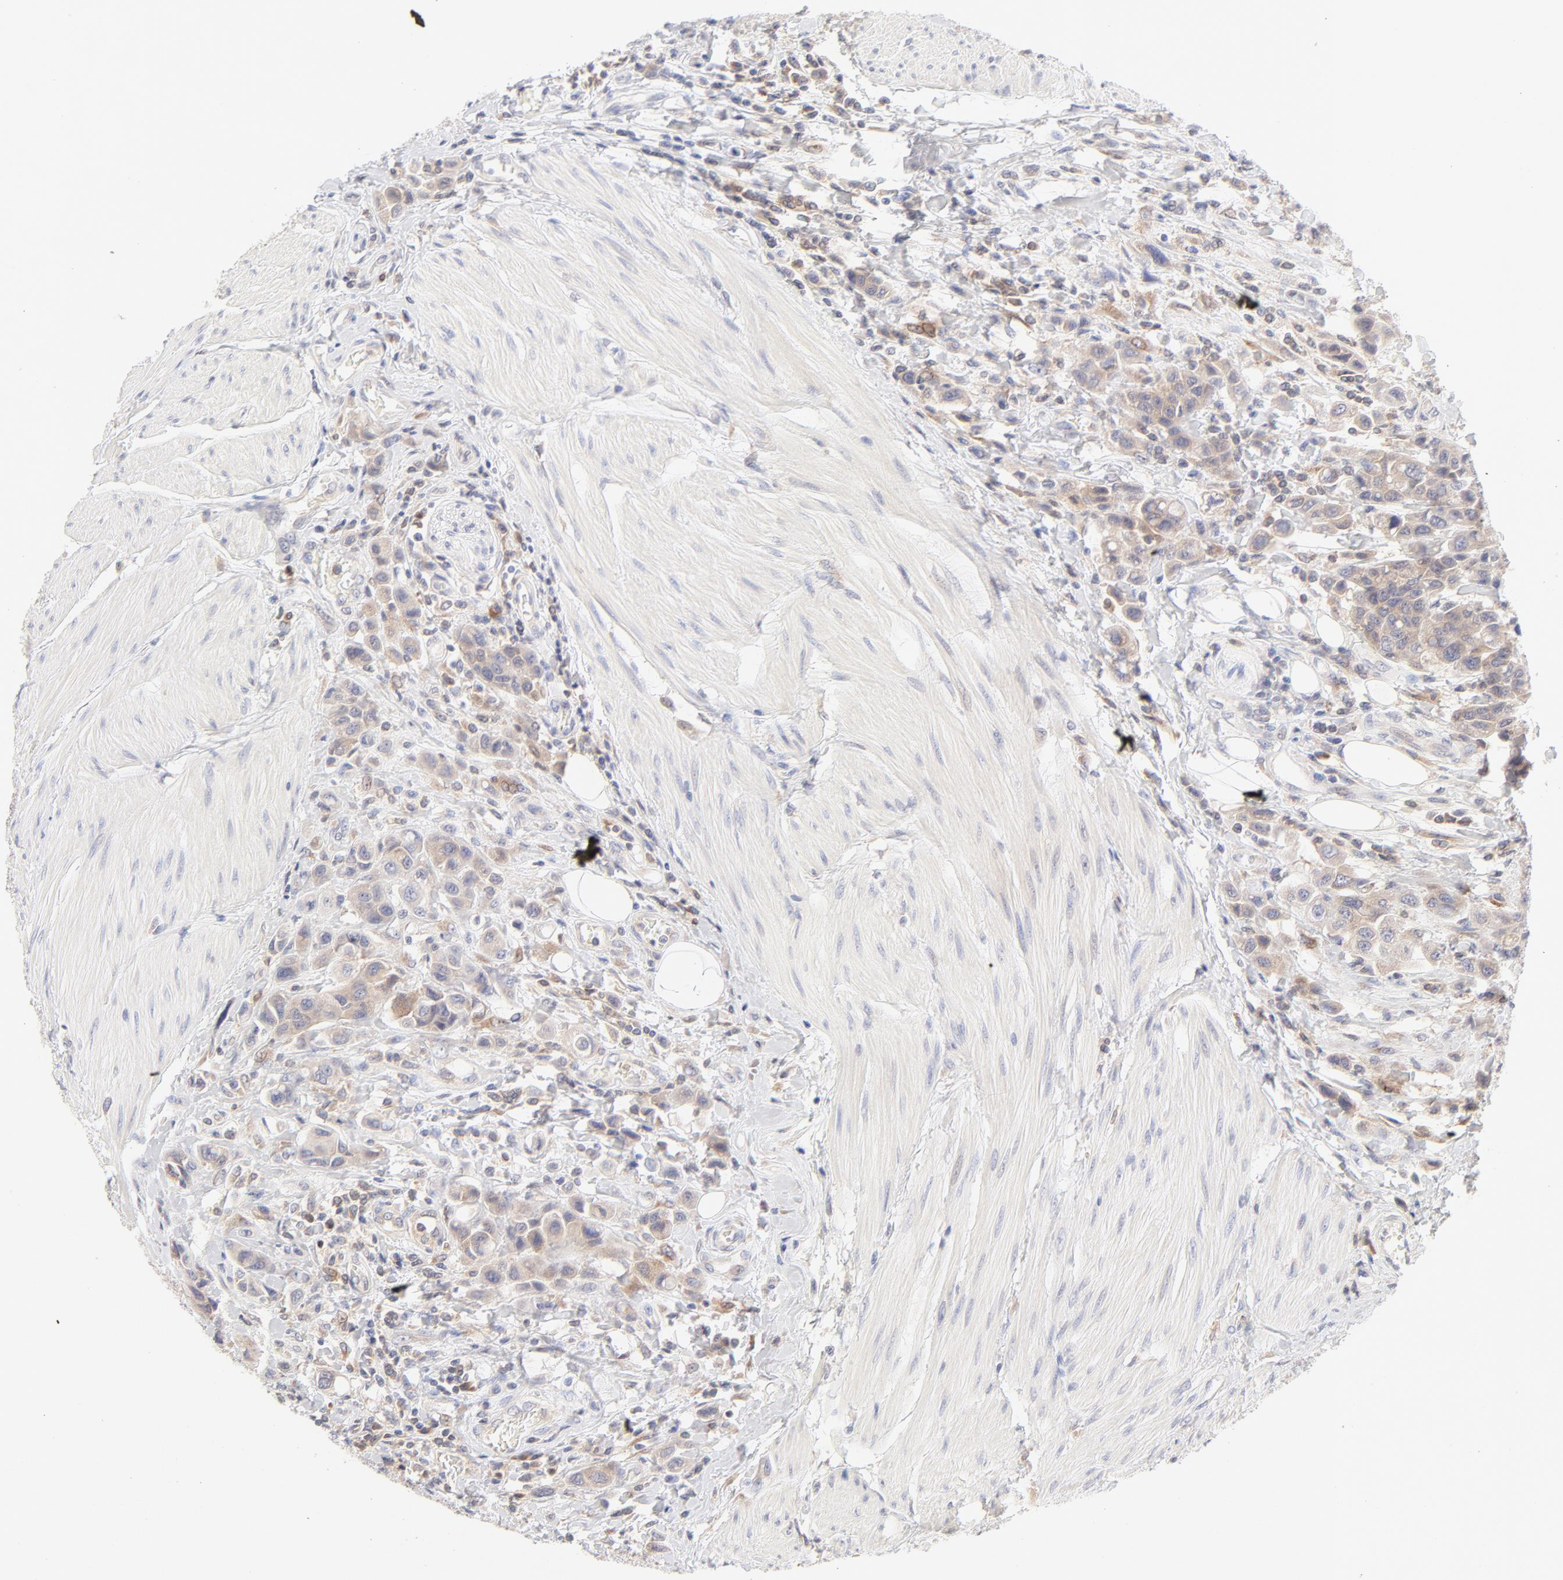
{"staining": {"intensity": "moderate", "quantity": ">75%", "location": "cytoplasmic/membranous"}, "tissue": "urothelial cancer", "cell_type": "Tumor cells", "image_type": "cancer", "snomed": [{"axis": "morphology", "description": "Urothelial carcinoma, High grade"}, {"axis": "topography", "description": "Urinary bladder"}], "caption": "Brown immunohistochemical staining in urothelial cancer displays moderate cytoplasmic/membranous positivity in about >75% of tumor cells.", "gene": "RPS6KA1", "patient": {"sex": "male", "age": 50}}